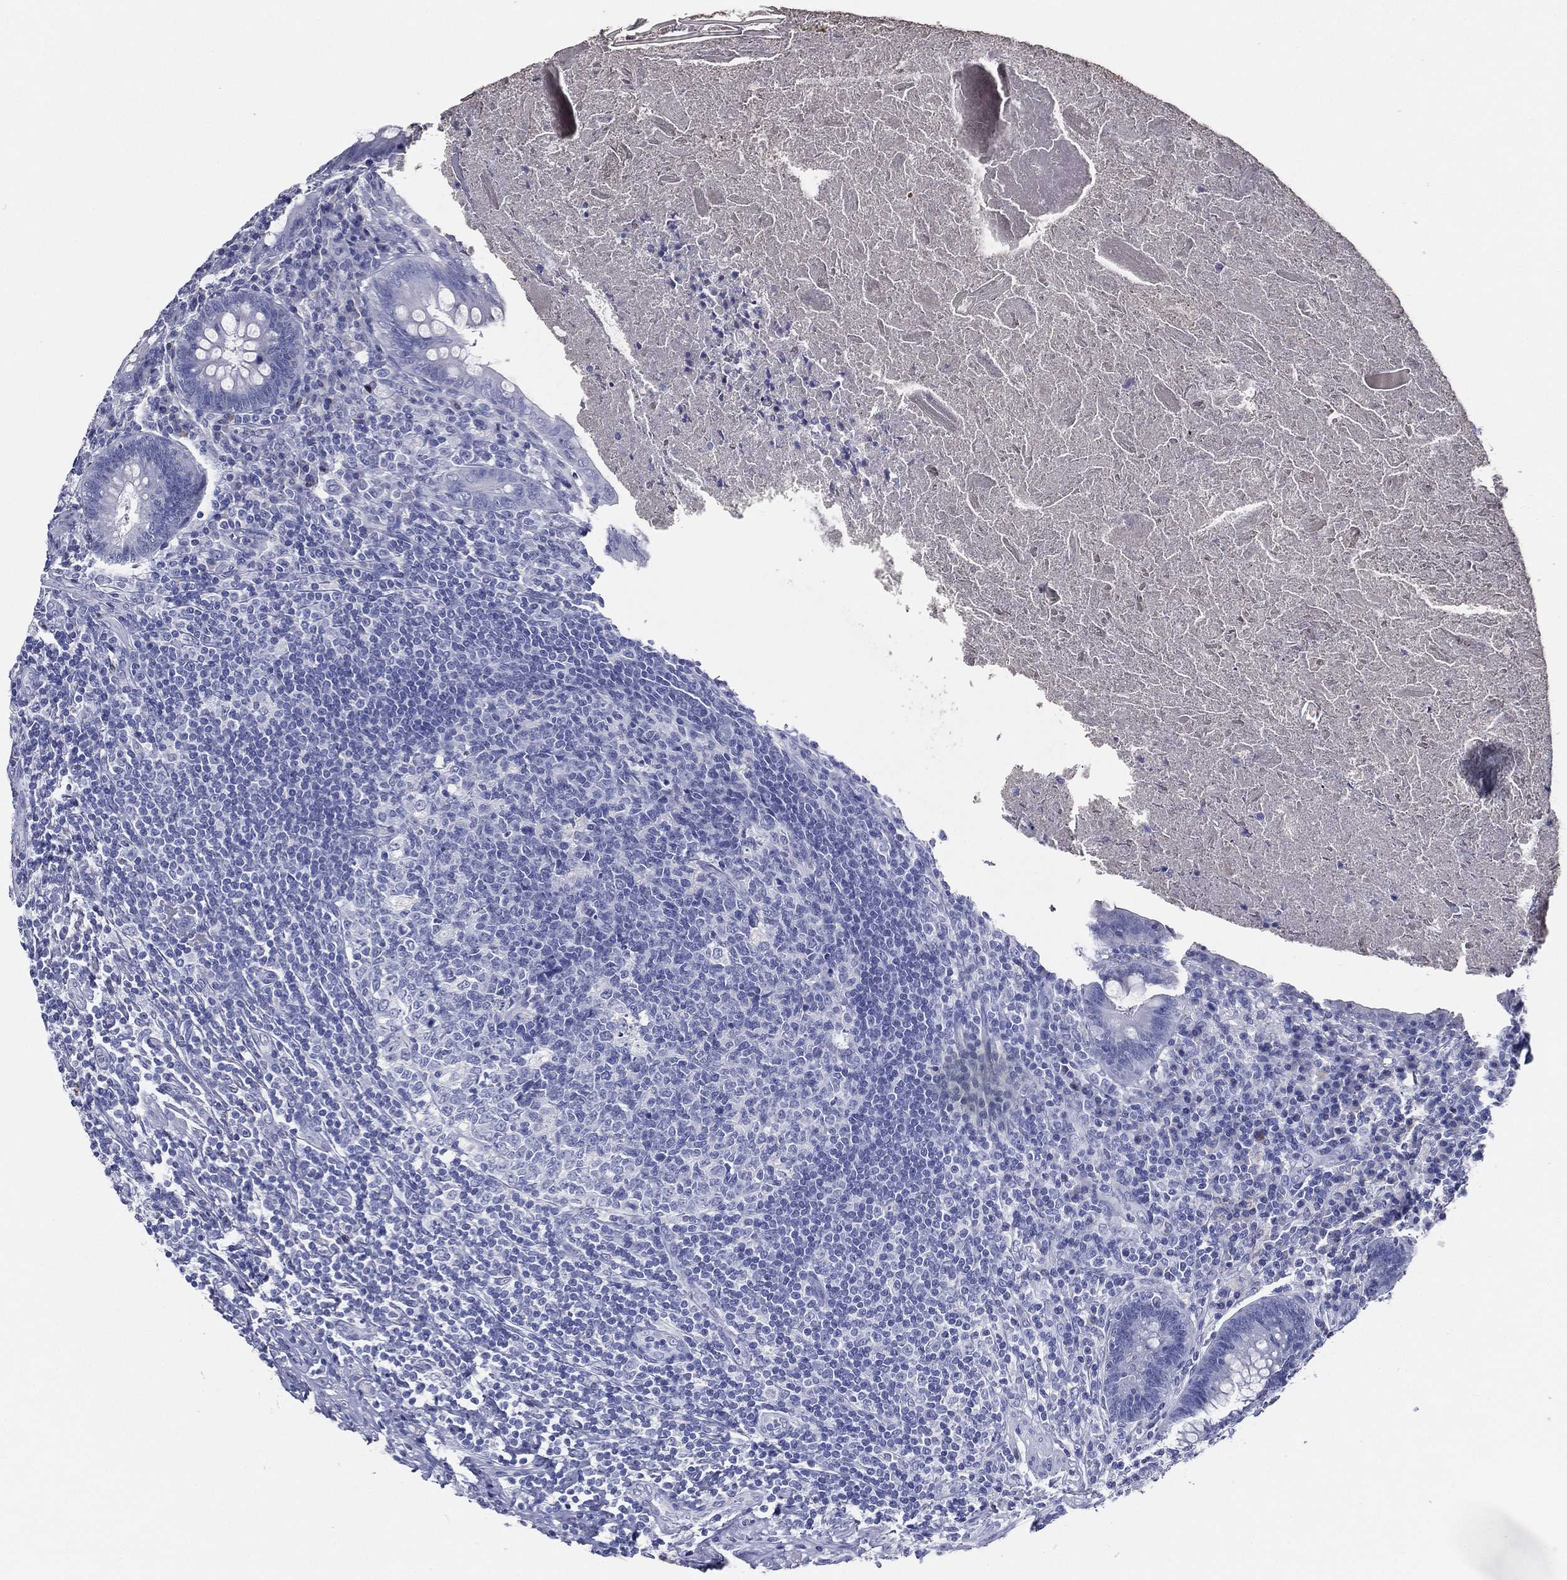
{"staining": {"intensity": "negative", "quantity": "none", "location": "none"}, "tissue": "appendix", "cell_type": "Glandular cells", "image_type": "normal", "snomed": [{"axis": "morphology", "description": "Normal tissue, NOS"}, {"axis": "topography", "description": "Appendix"}], "caption": "There is no significant staining in glandular cells of appendix. Nuclei are stained in blue.", "gene": "TFAP2A", "patient": {"sex": "male", "age": 47}}